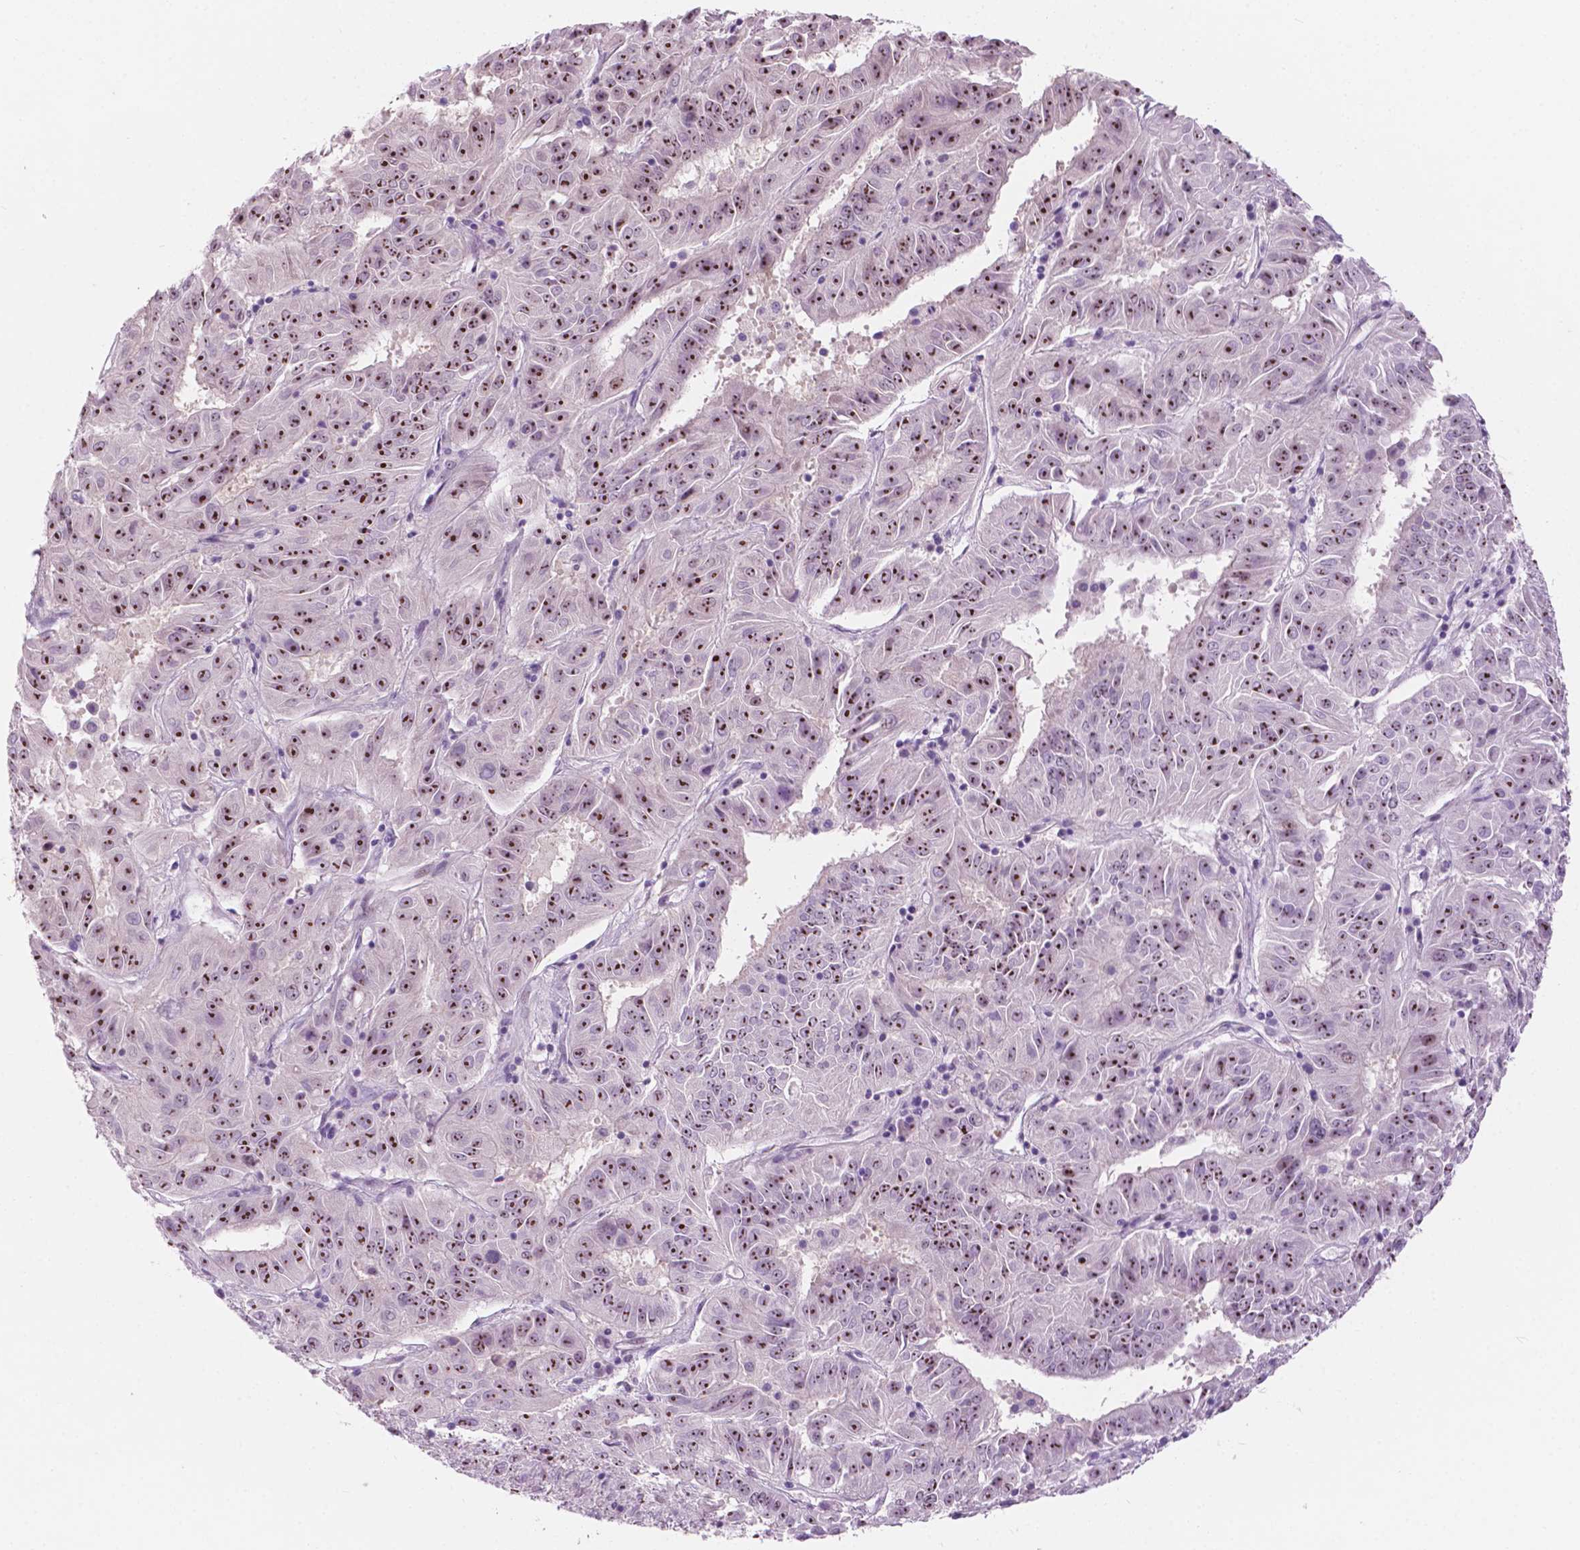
{"staining": {"intensity": "strong", "quantity": ">75%", "location": "nuclear"}, "tissue": "pancreatic cancer", "cell_type": "Tumor cells", "image_type": "cancer", "snomed": [{"axis": "morphology", "description": "Adenocarcinoma, NOS"}, {"axis": "topography", "description": "Pancreas"}], "caption": "Protein staining displays strong nuclear staining in approximately >75% of tumor cells in pancreatic cancer (adenocarcinoma).", "gene": "ZNF853", "patient": {"sex": "male", "age": 63}}